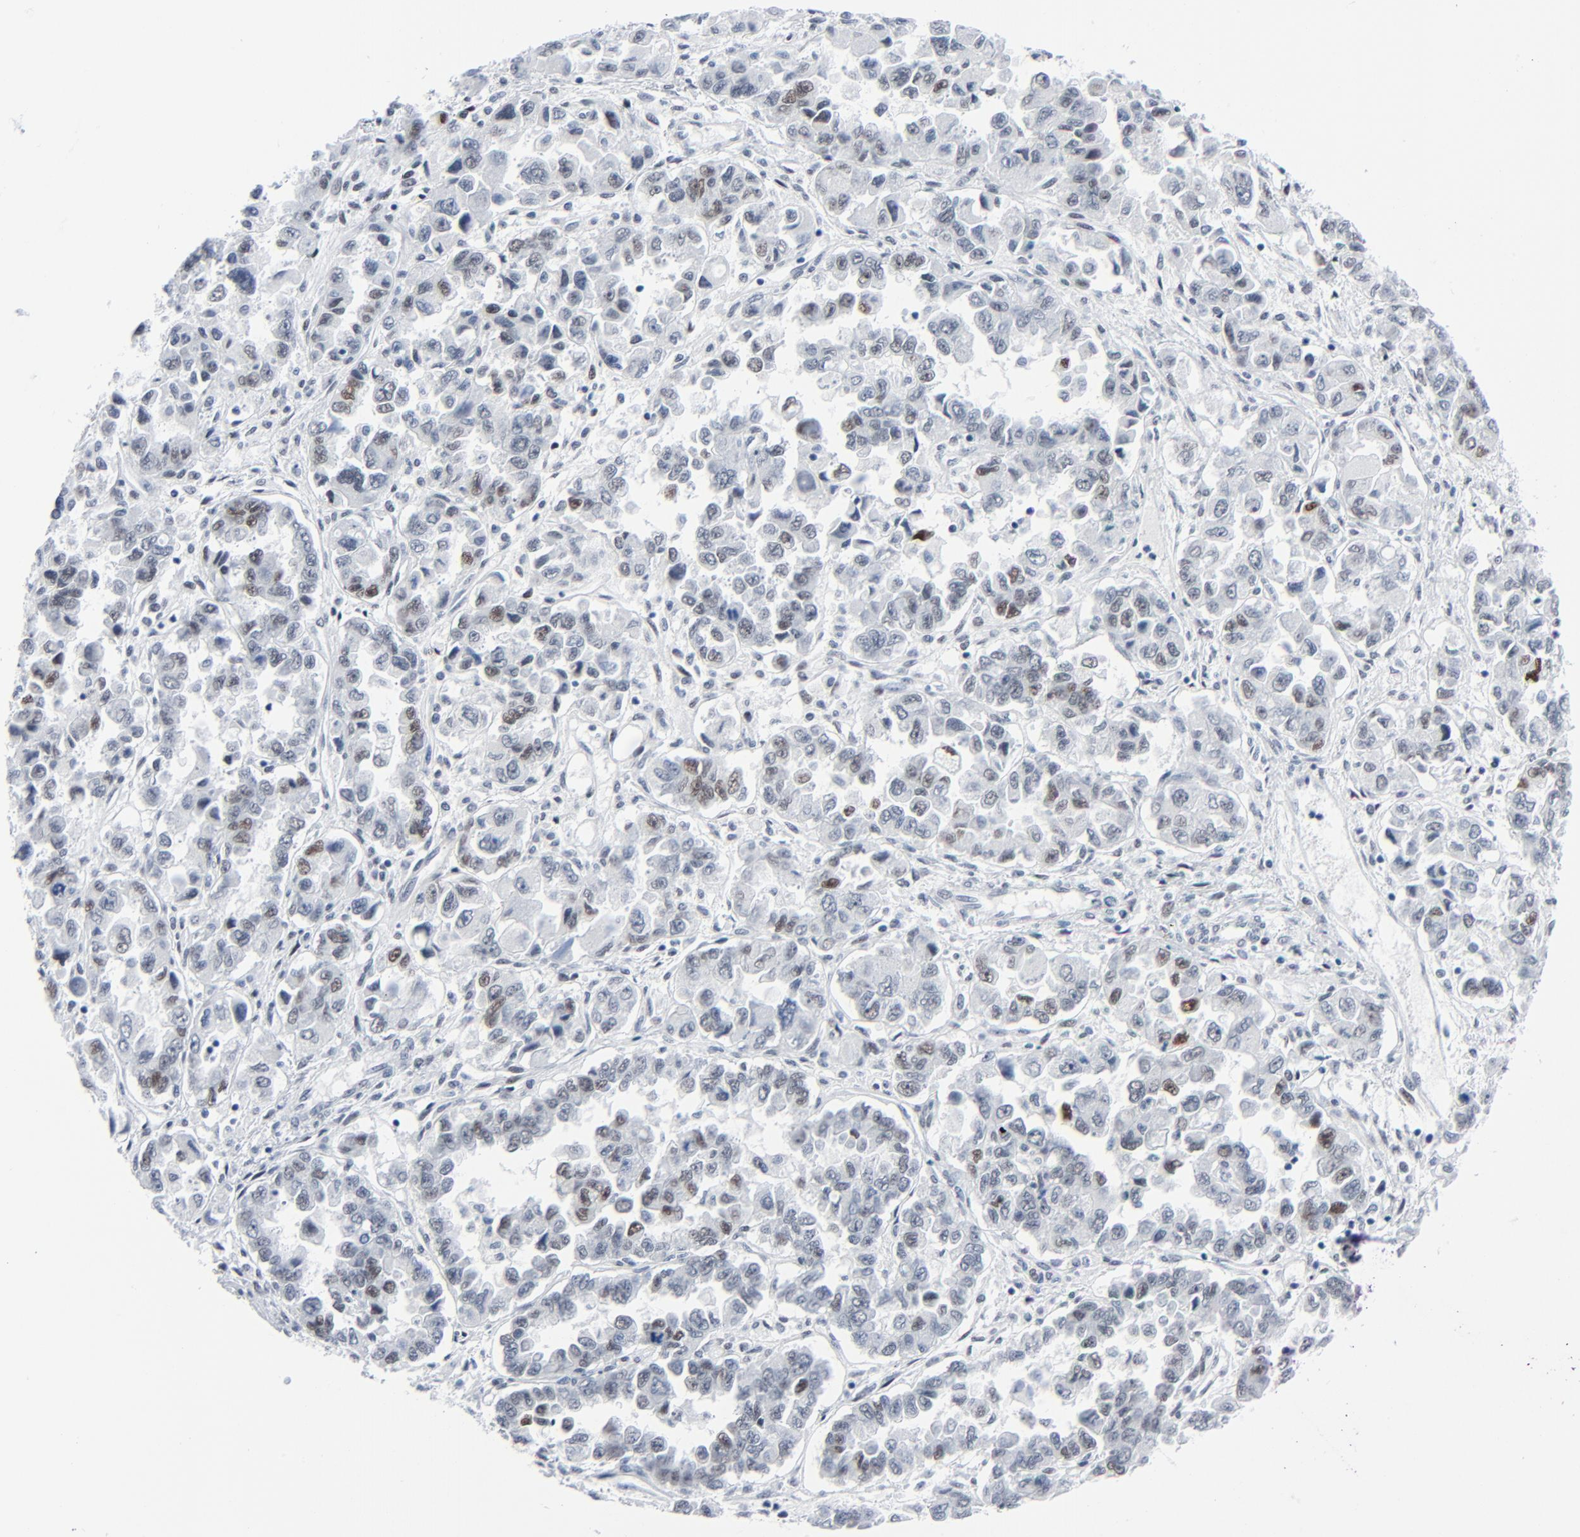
{"staining": {"intensity": "weak", "quantity": "25%-75%", "location": "nuclear"}, "tissue": "ovarian cancer", "cell_type": "Tumor cells", "image_type": "cancer", "snomed": [{"axis": "morphology", "description": "Cystadenocarcinoma, serous, NOS"}, {"axis": "topography", "description": "Ovary"}], "caption": "Human serous cystadenocarcinoma (ovarian) stained for a protein (brown) demonstrates weak nuclear positive staining in approximately 25%-75% of tumor cells.", "gene": "SIRT1", "patient": {"sex": "female", "age": 84}}